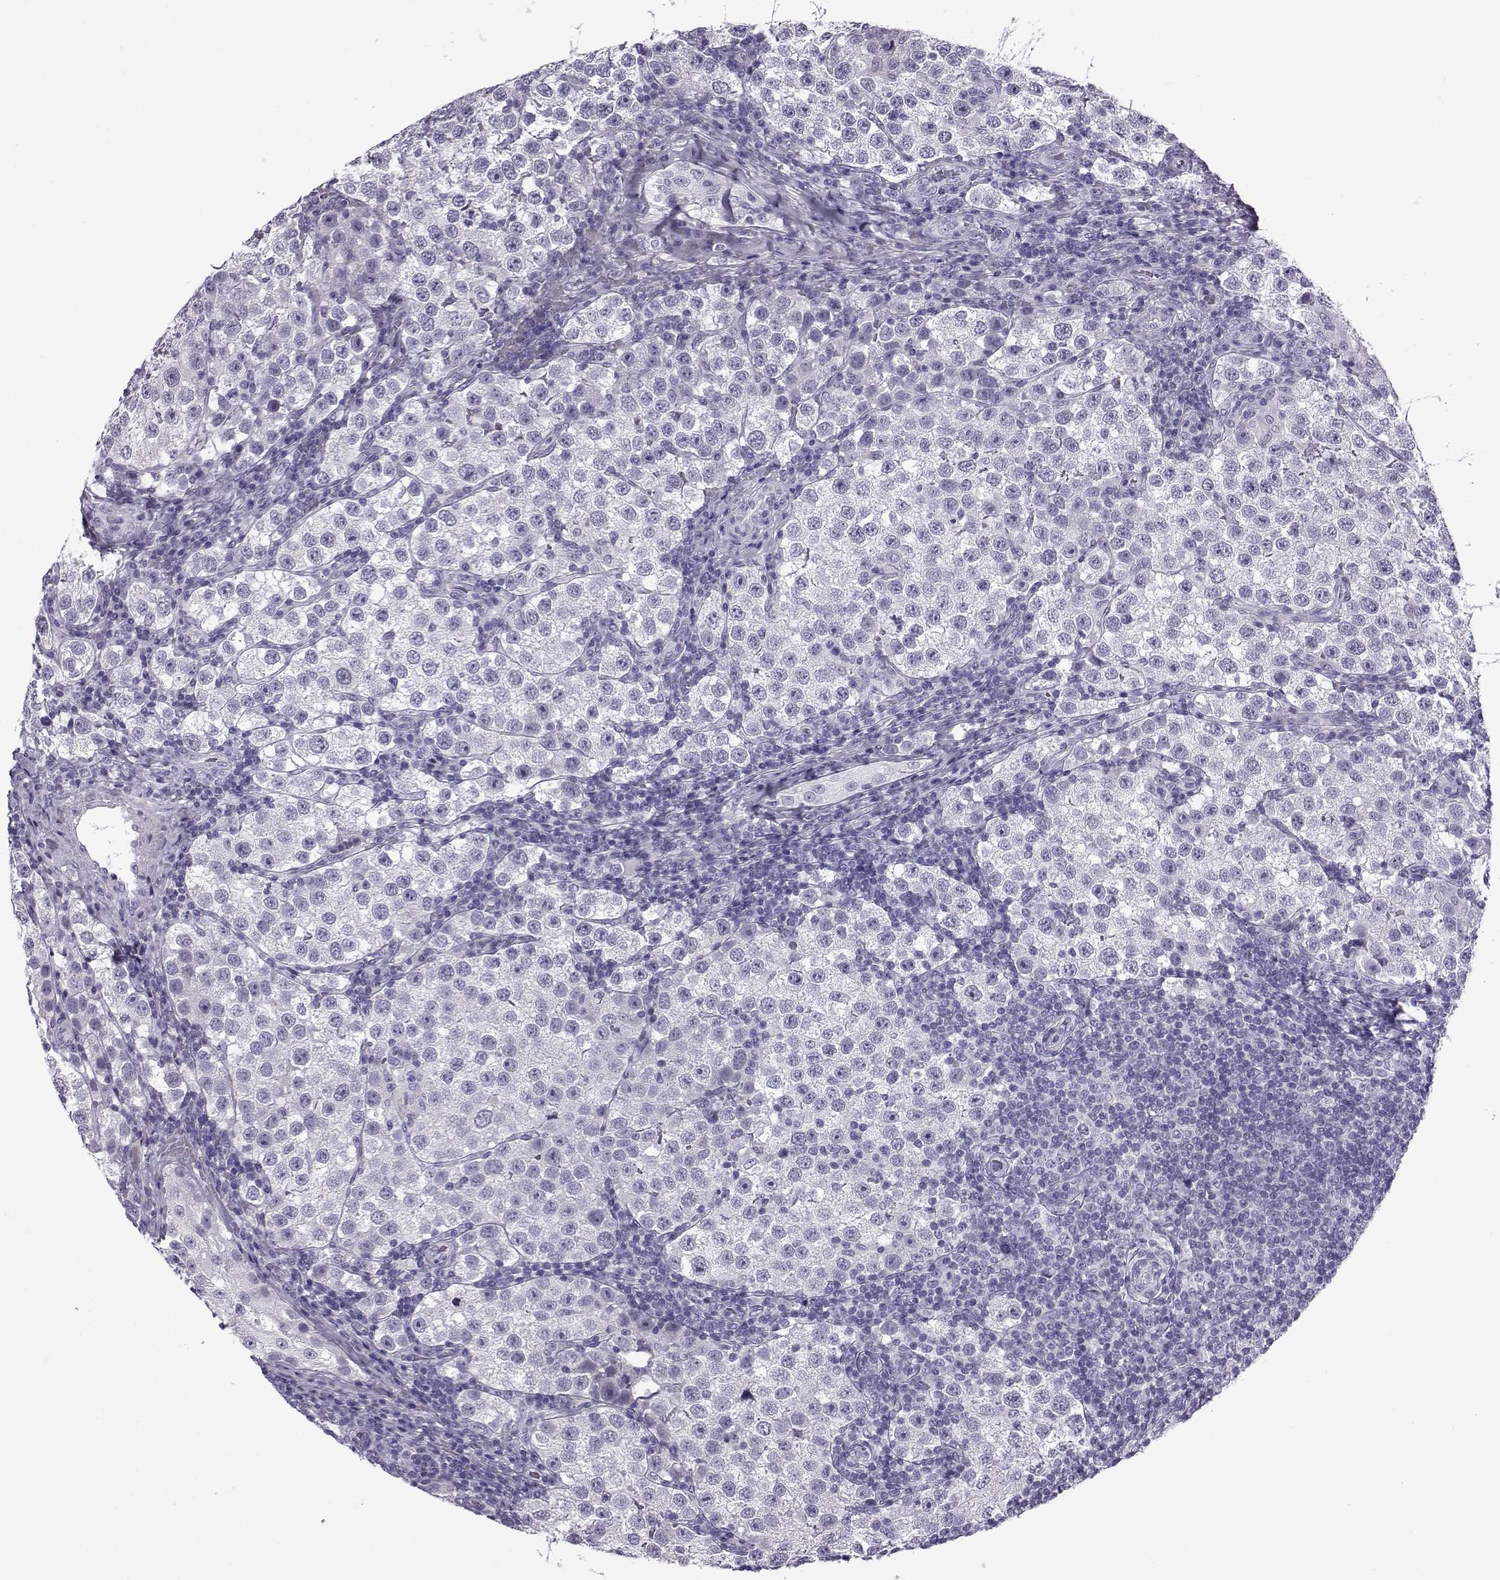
{"staining": {"intensity": "negative", "quantity": "none", "location": "none"}, "tissue": "testis cancer", "cell_type": "Tumor cells", "image_type": "cancer", "snomed": [{"axis": "morphology", "description": "Seminoma, NOS"}, {"axis": "topography", "description": "Testis"}], "caption": "The immunohistochemistry histopathology image has no significant staining in tumor cells of testis cancer (seminoma) tissue.", "gene": "OIP5", "patient": {"sex": "male", "age": 37}}